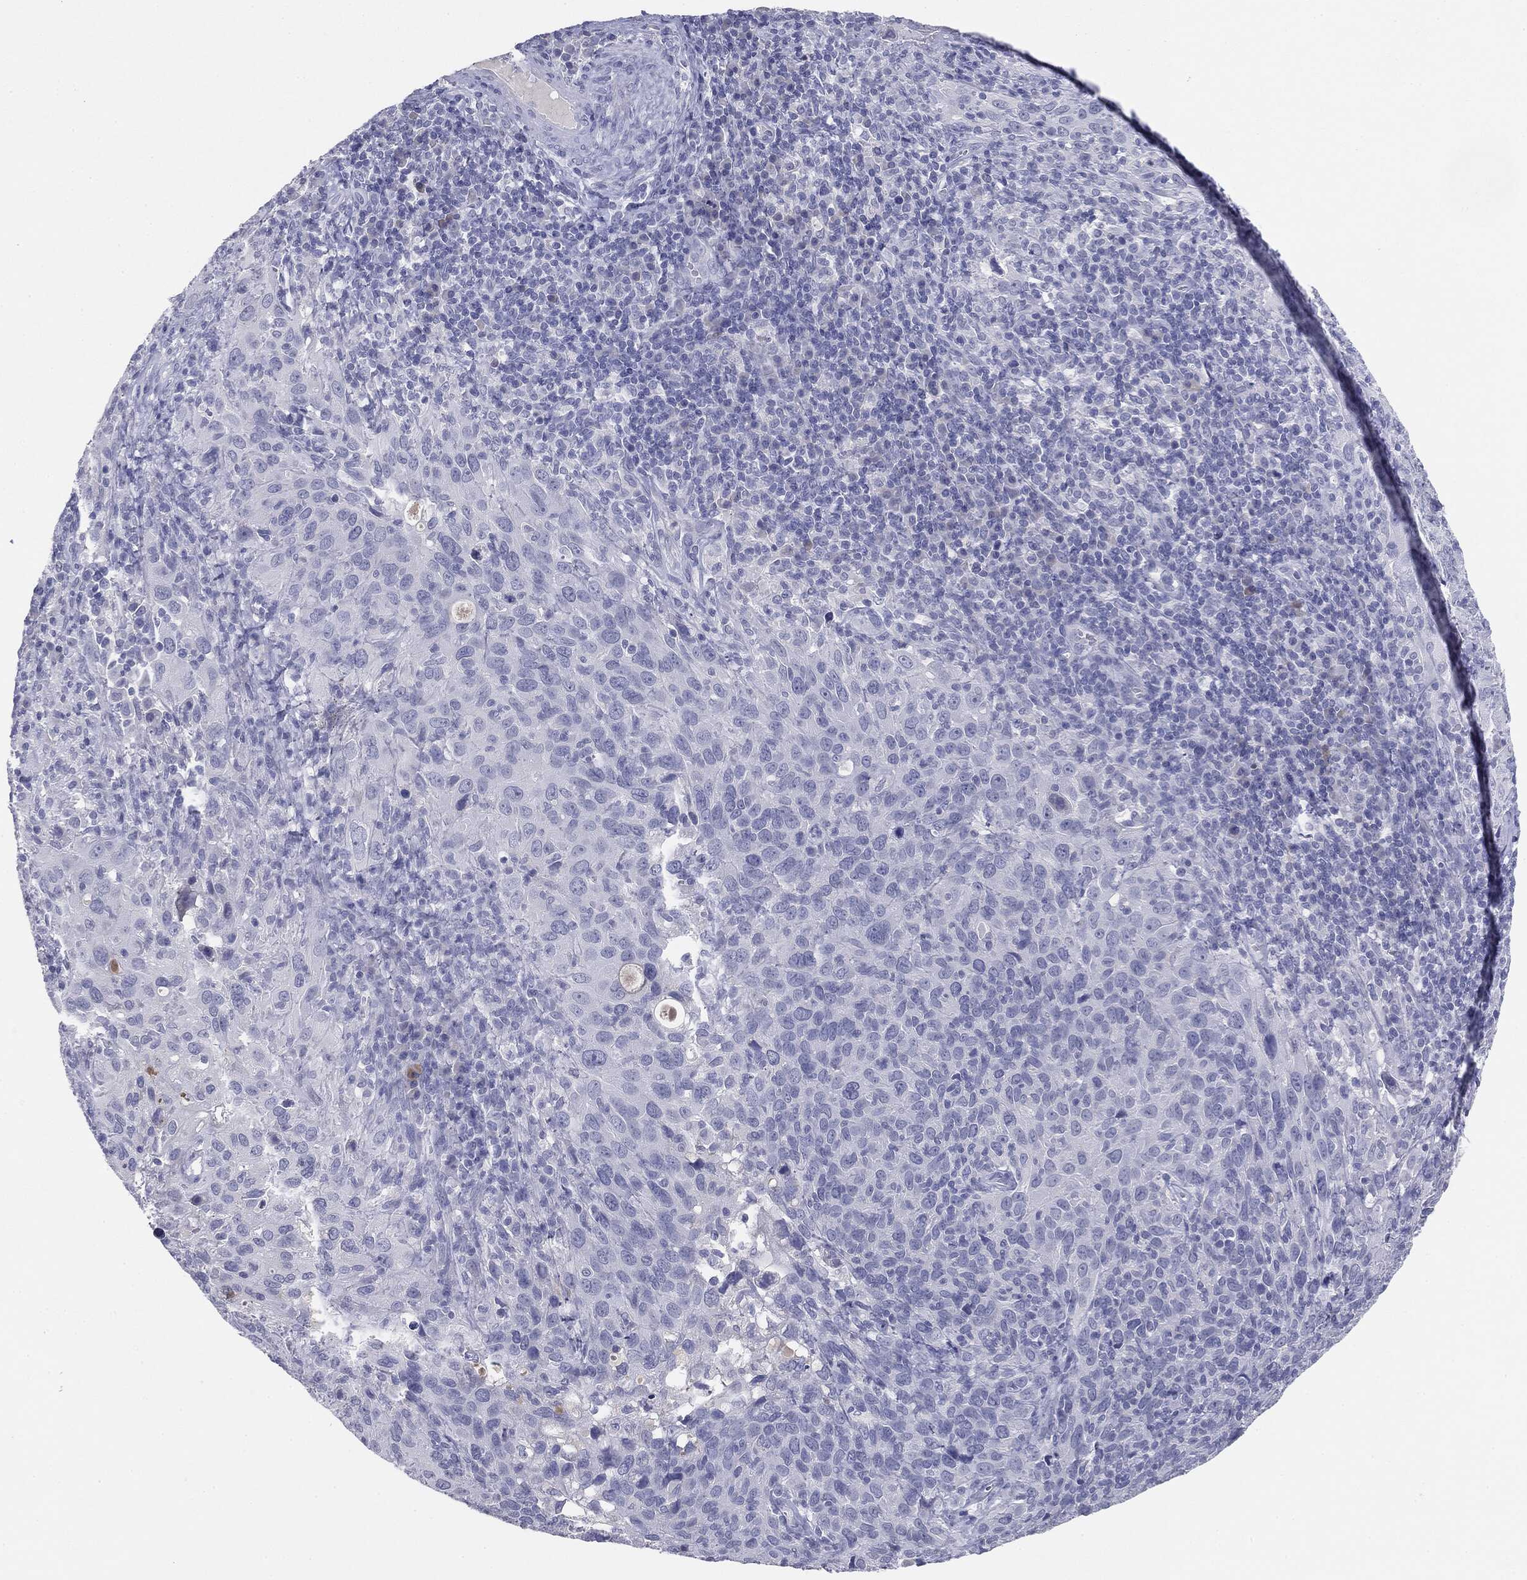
{"staining": {"intensity": "negative", "quantity": "none", "location": "none"}, "tissue": "cervical cancer", "cell_type": "Tumor cells", "image_type": "cancer", "snomed": [{"axis": "morphology", "description": "Squamous cell carcinoma, NOS"}, {"axis": "topography", "description": "Cervix"}], "caption": "Photomicrograph shows no protein staining in tumor cells of cervical squamous cell carcinoma tissue. Nuclei are stained in blue.", "gene": "SERPINB4", "patient": {"sex": "female", "age": 51}}